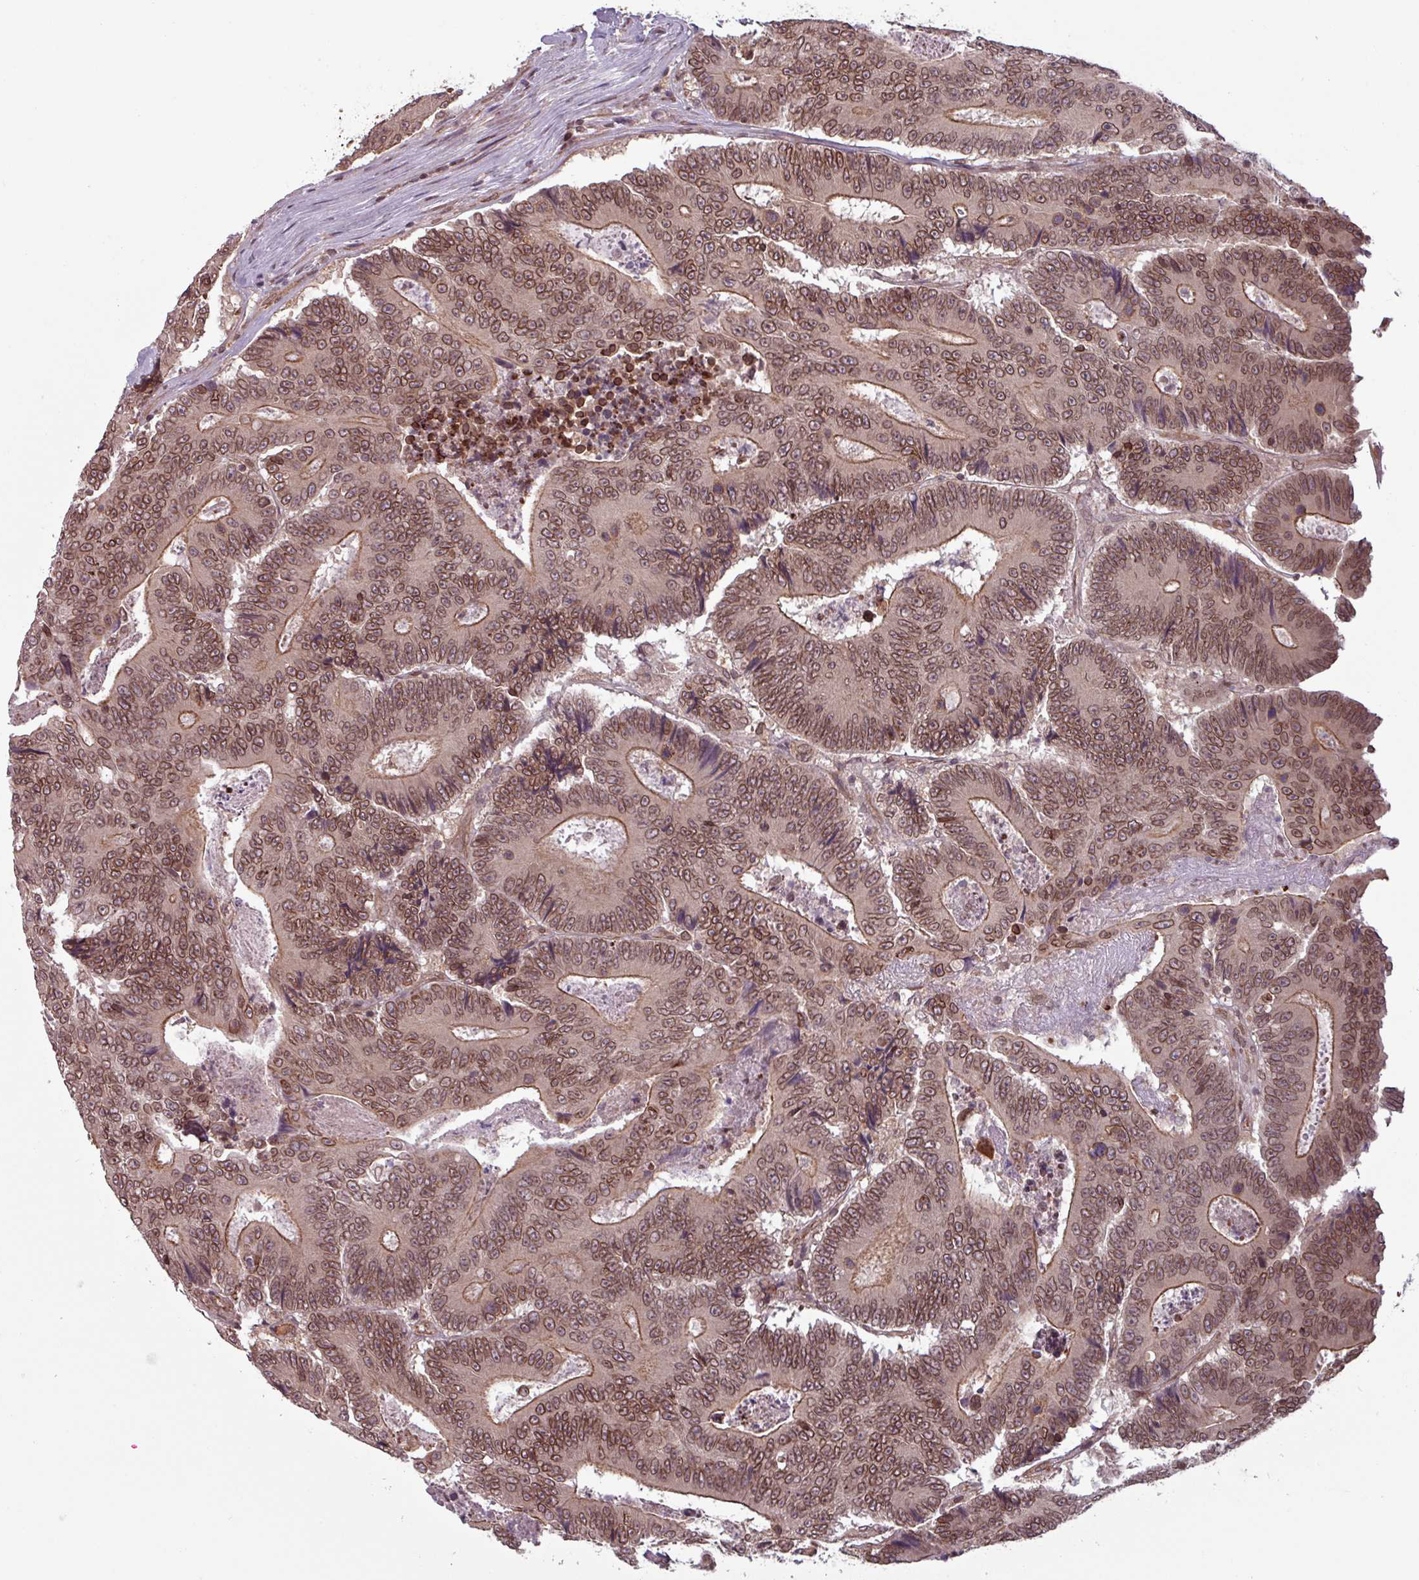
{"staining": {"intensity": "moderate", "quantity": ">75%", "location": "cytoplasmic/membranous,nuclear"}, "tissue": "colorectal cancer", "cell_type": "Tumor cells", "image_type": "cancer", "snomed": [{"axis": "morphology", "description": "Adenocarcinoma, NOS"}, {"axis": "topography", "description": "Colon"}], "caption": "About >75% of tumor cells in adenocarcinoma (colorectal) reveal moderate cytoplasmic/membranous and nuclear protein positivity as visualized by brown immunohistochemical staining.", "gene": "RBM4B", "patient": {"sex": "male", "age": 83}}